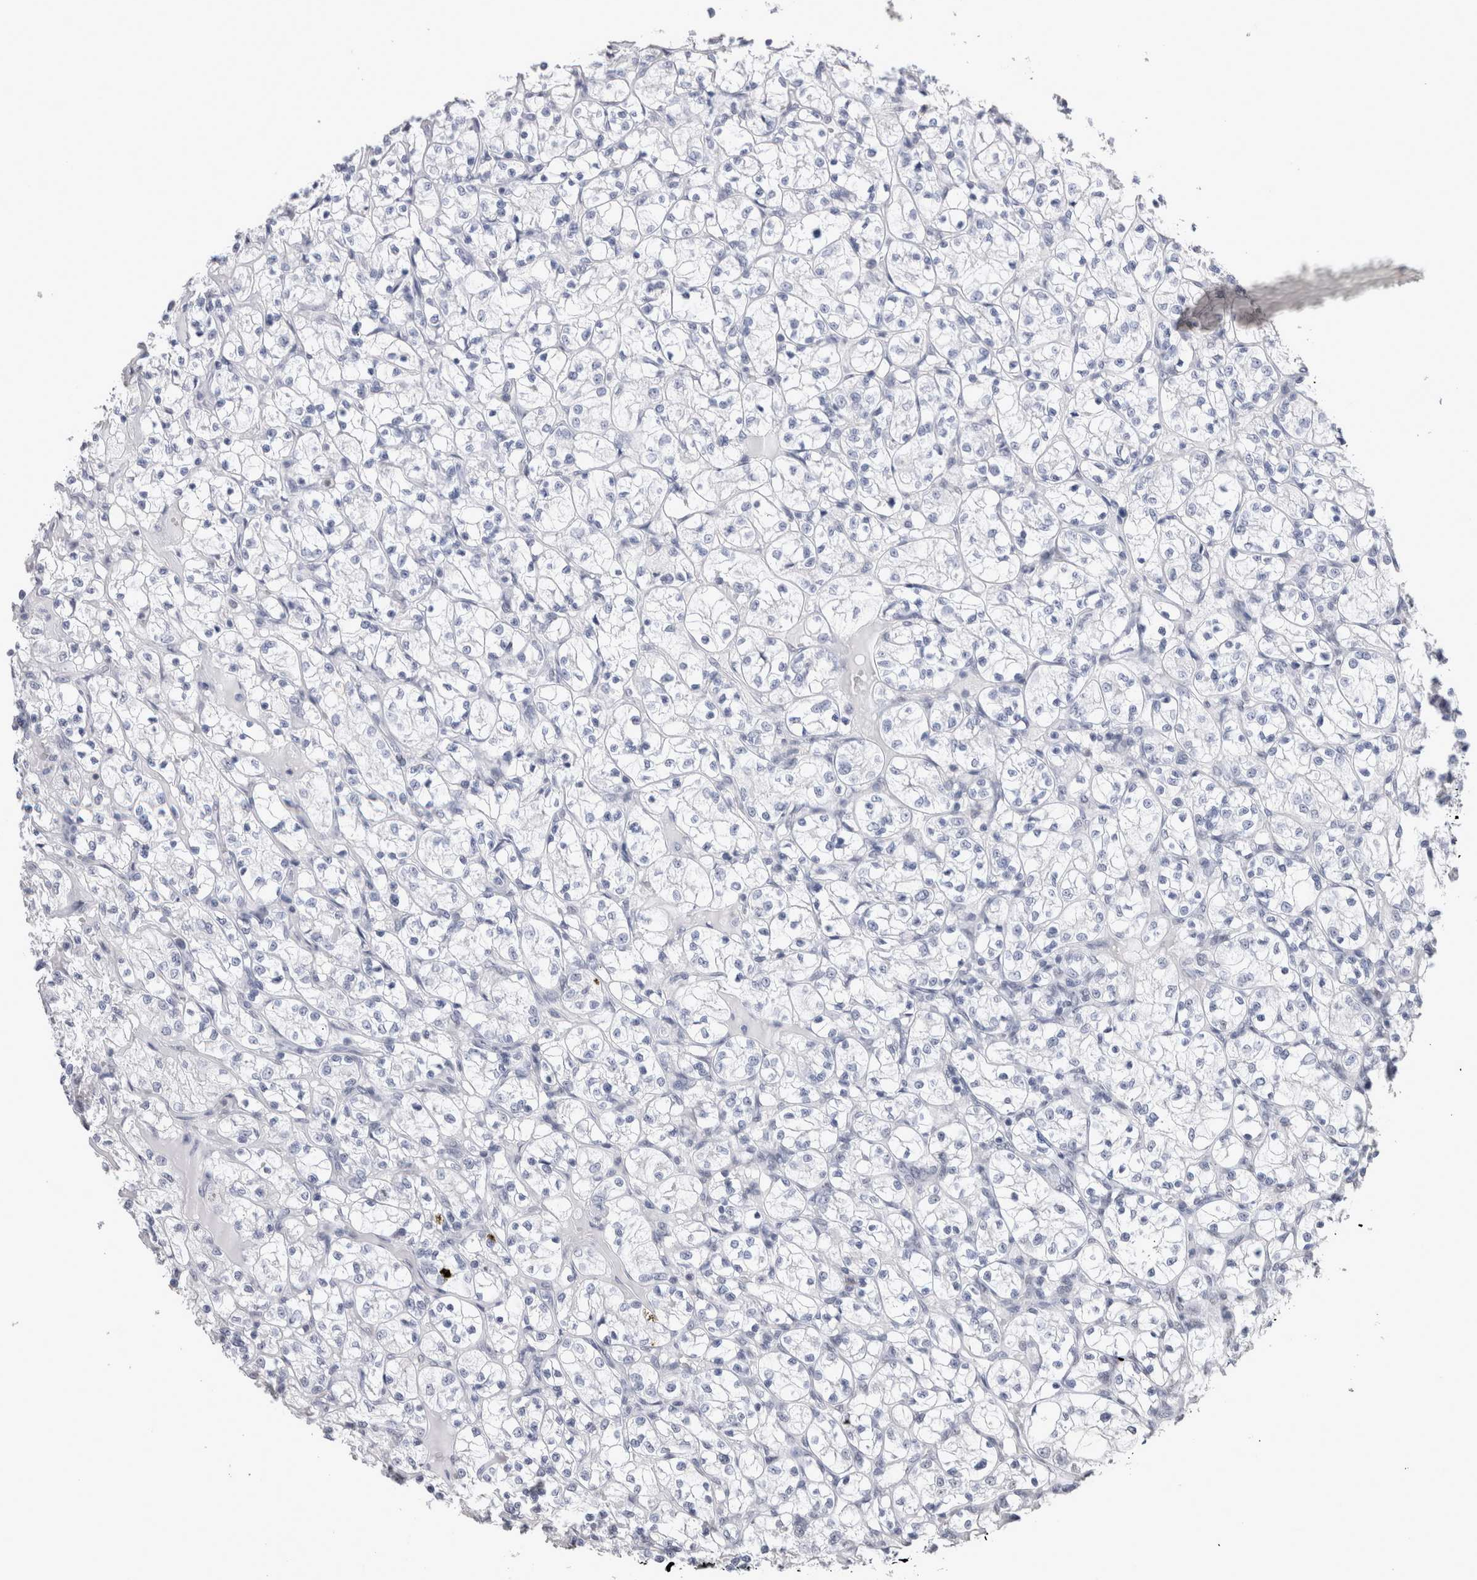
{"staining": {"intensity": "negative", "quantity": "none", "location": "none"}, "tissue": "renal cancer", "cell_type": "Tumor cells", "image_type": "cancer", "snomed": [{"axis": "morphology", "description": "Adenocarcinoma, NOS"}, {"axis": "topography", "description": "Kidney"}], "caption": "Immunohistochemical staining of human renal cancer (adenocarcinoma) demonstrates no significant positivity in tumor cells.", "gene": "RBM6", "patient": {"sex": "female", "age": 69}}